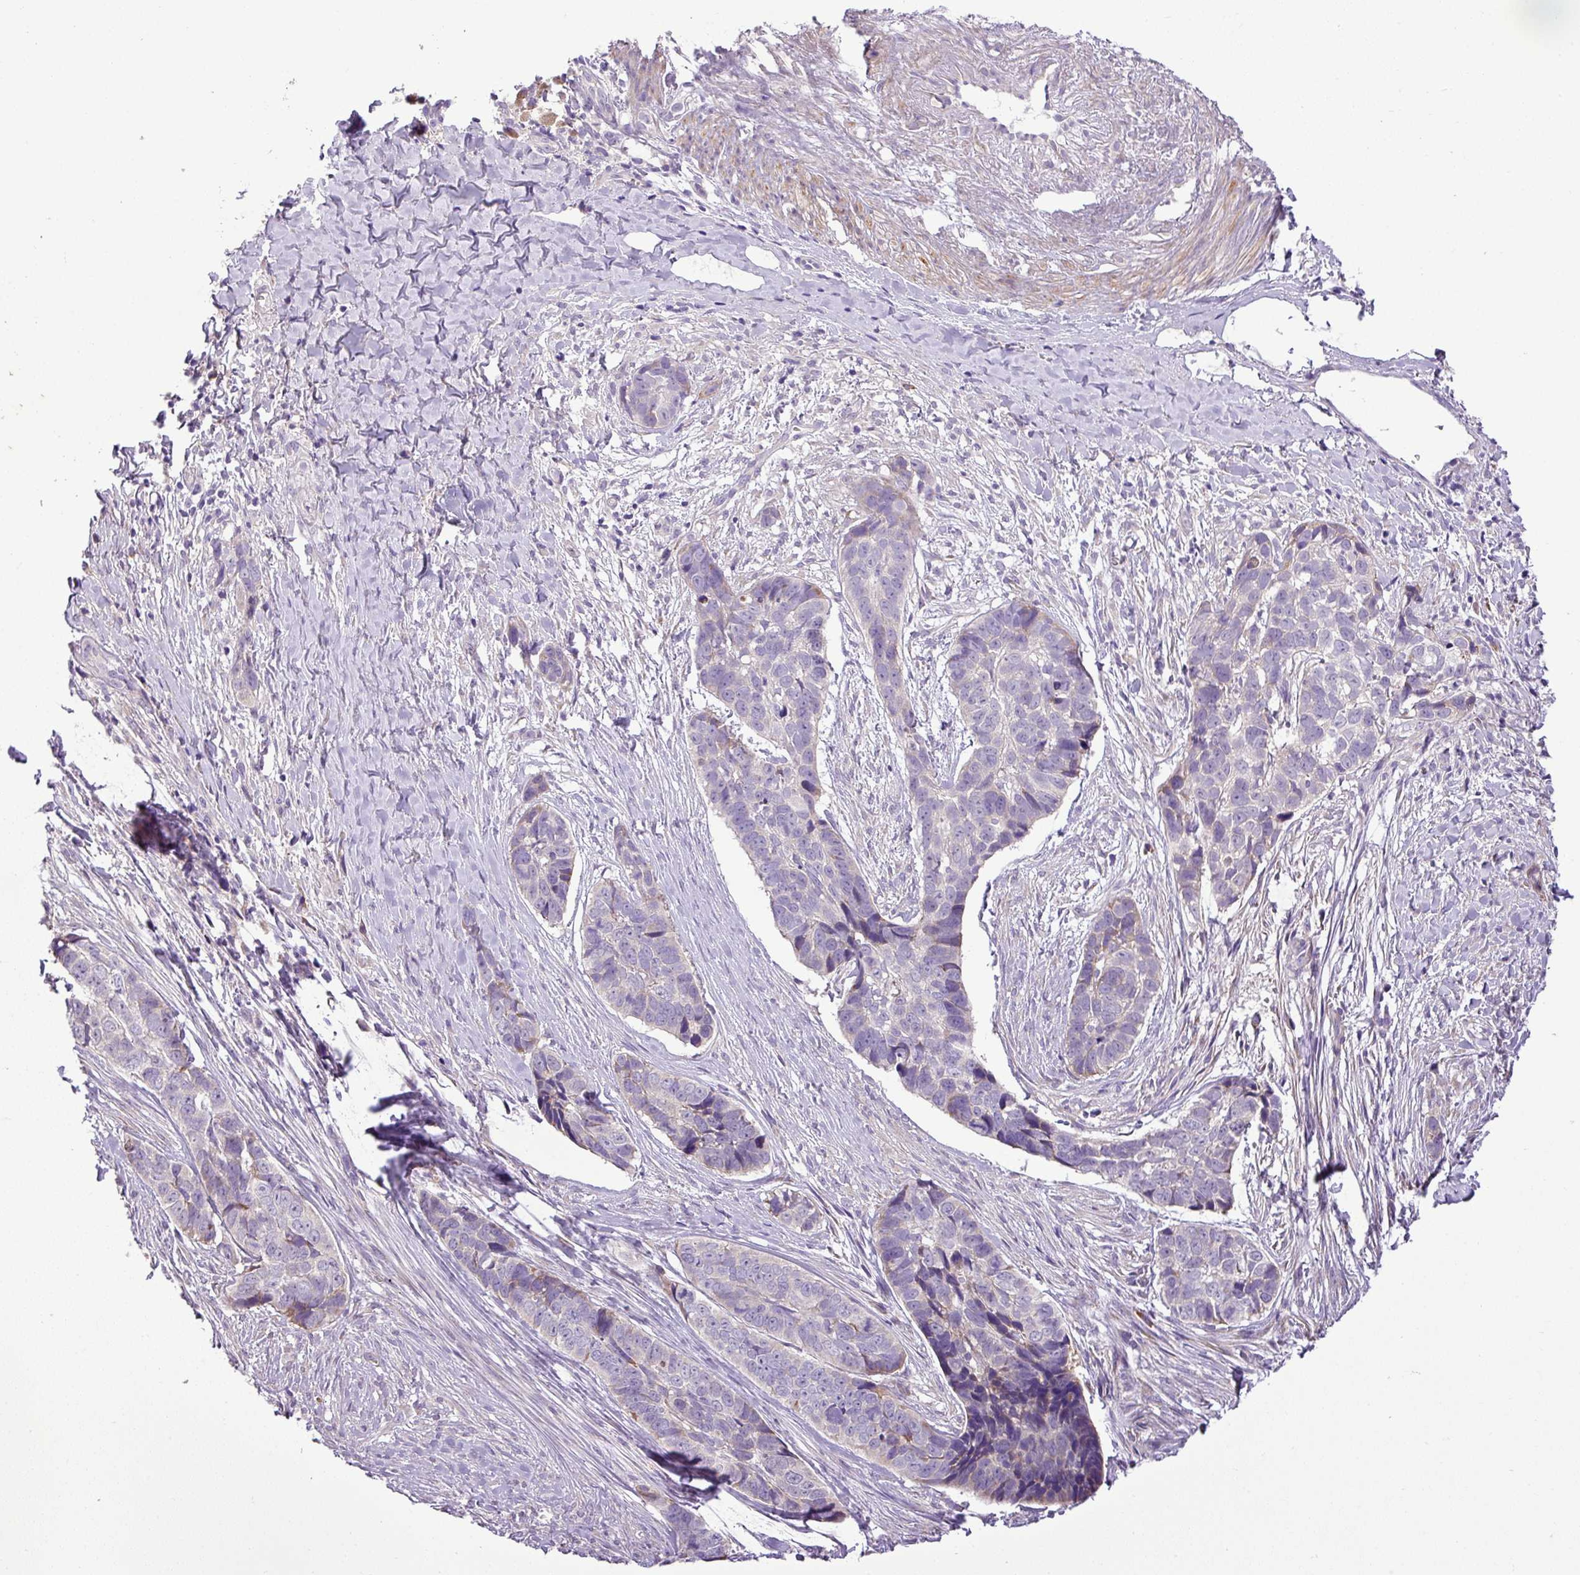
{"staining": {"intensity": "negative", "quantity": "none", "location": "none"}, "tissue": "skin cancer", "cell_type": "Tumor cells", "image_type": "cancer", "snomed": [{"axis": "morphology", "description": "Basal cell carcinoma"}, {"axis": "topography", "description": "Skin"}], "caption": "Tumor cells show no significant protein staining in skin basal cell carcinoma.", "gene": "MOCS3", "patient": {"sex": "female", "age": 82}}